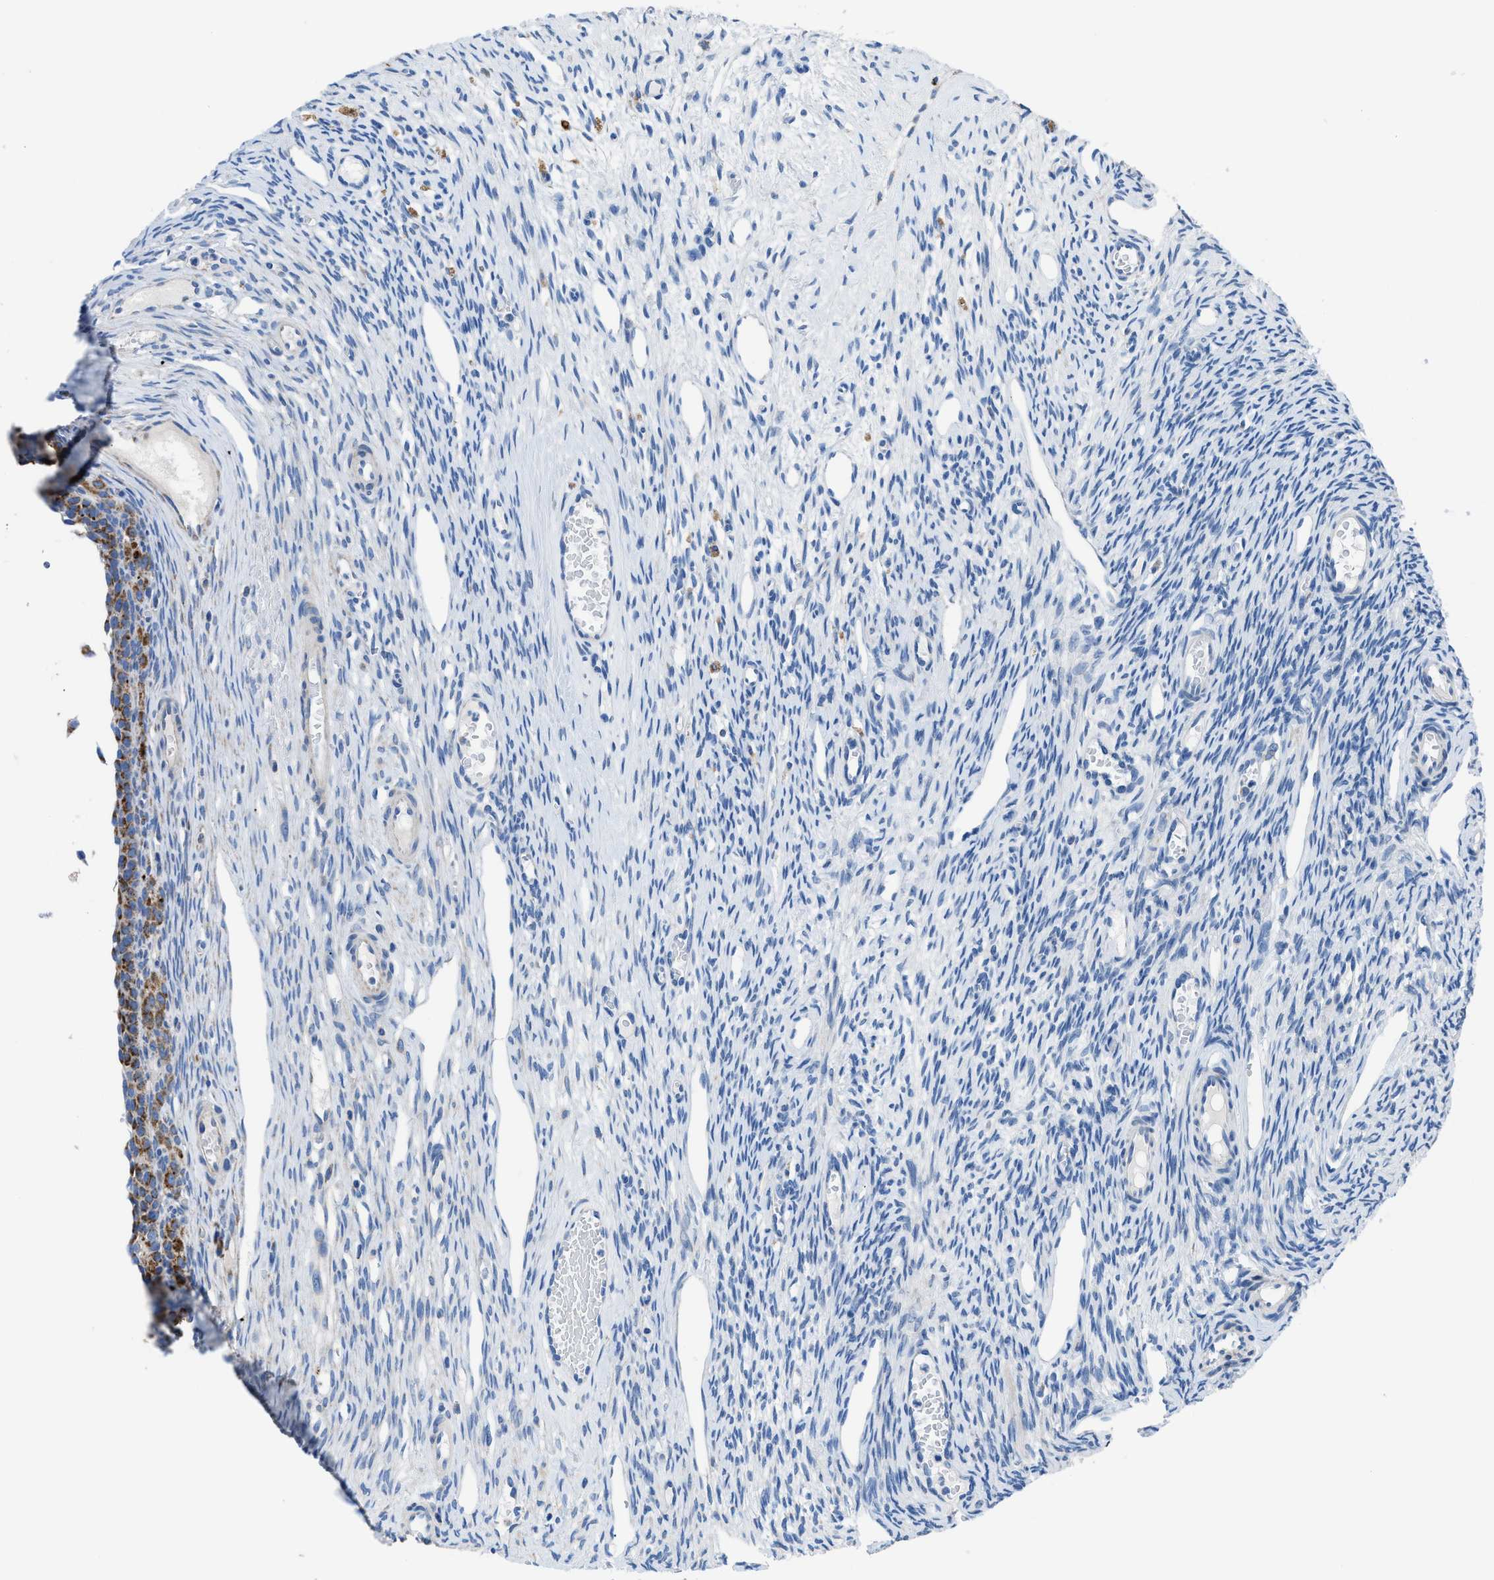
{"staining": {"intensity": "strong", "quantity": ">75%", "location": "cytoplasmic/membranous"}, "tissue": "ovary", "cell_type": "Follicle cells", "image_type": "normal", "snomed": [{"axis": "morphology", "description": "Normal tissue, NOS"}, {"axis": "topography", "description": "Ovary"}], "caption": "A brown stain labels strong cytoplasmic/membranous expression of a protein in follicle cells of benign human ovary. The staining was performed using DAB (3,3'-diaminobenzidine), with brown indicating positive protein expression. Nuclei are stained blue with hematoxylin.", "gene": "ZDHHC3", "patient": {"sex": "female", "age": 33}}